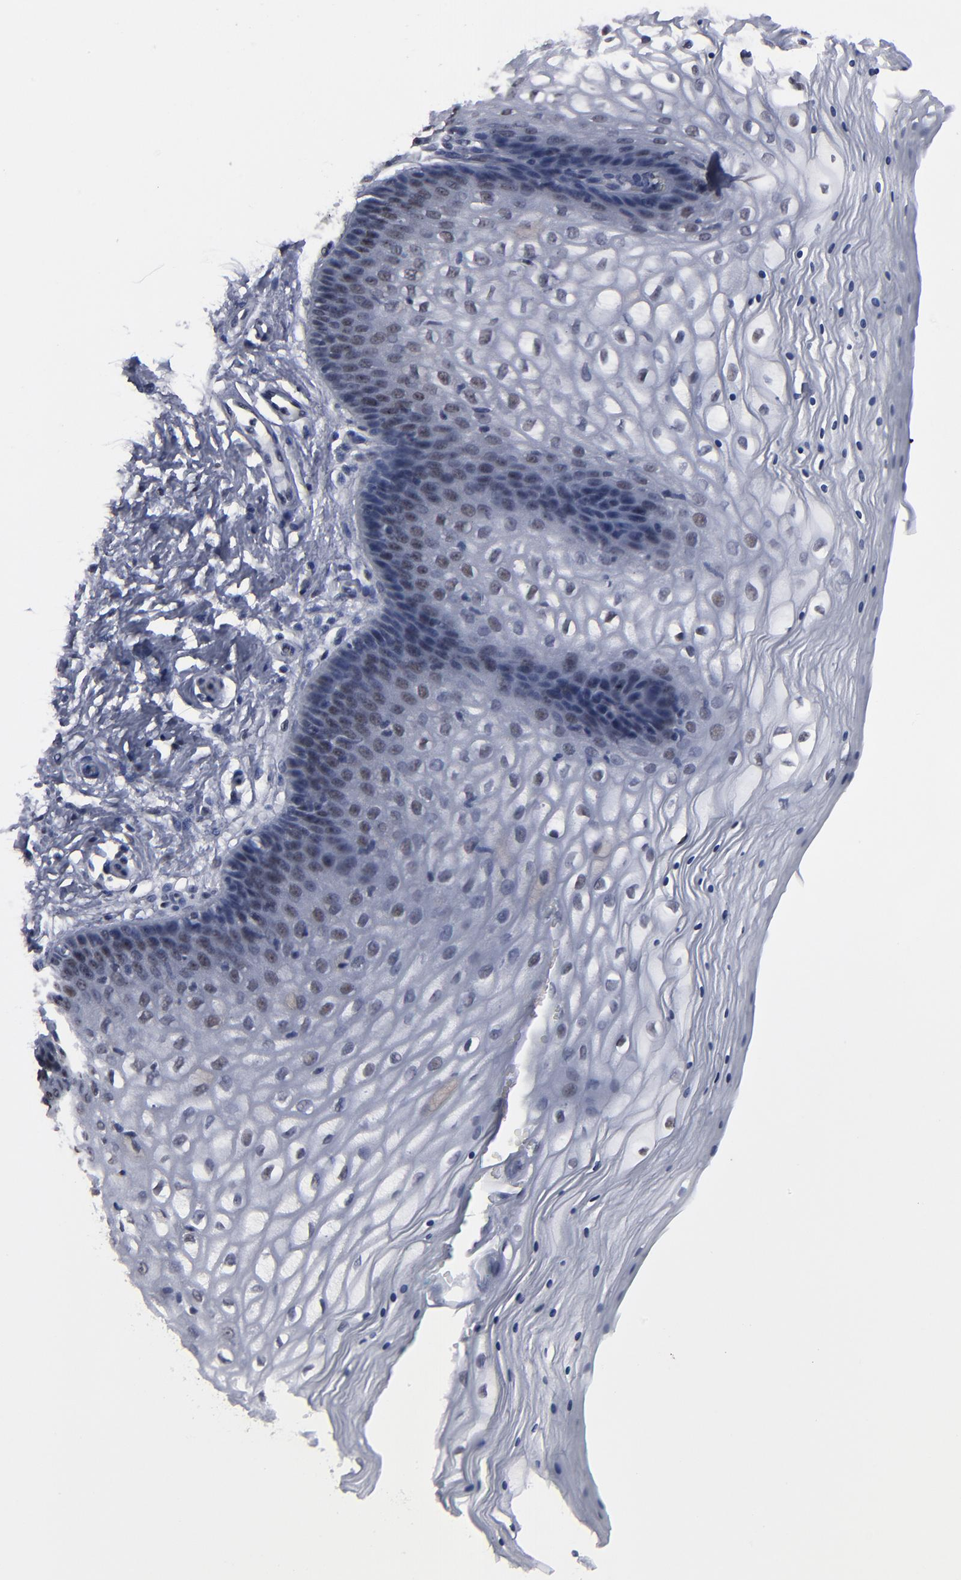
{"staining": {"intensity": "weak", "quantity": "<25%", "location": "nuclear"}, "tissue": "vagina", "cell_type": "Squamous epithelial cells", "image_type": "normal", "snomed": [{"axis": "morphology", "description": "Normal tissue, NOS"}, {"axis": "topography", "description": "Vagina"}], "caption": "An IHC histopathology image of unremarkable vagina is shown. There is no staining in squamous epithelial cells of vagina.", "gene": "SSRP1", "patient": {"sex": "female", "age": 34}}